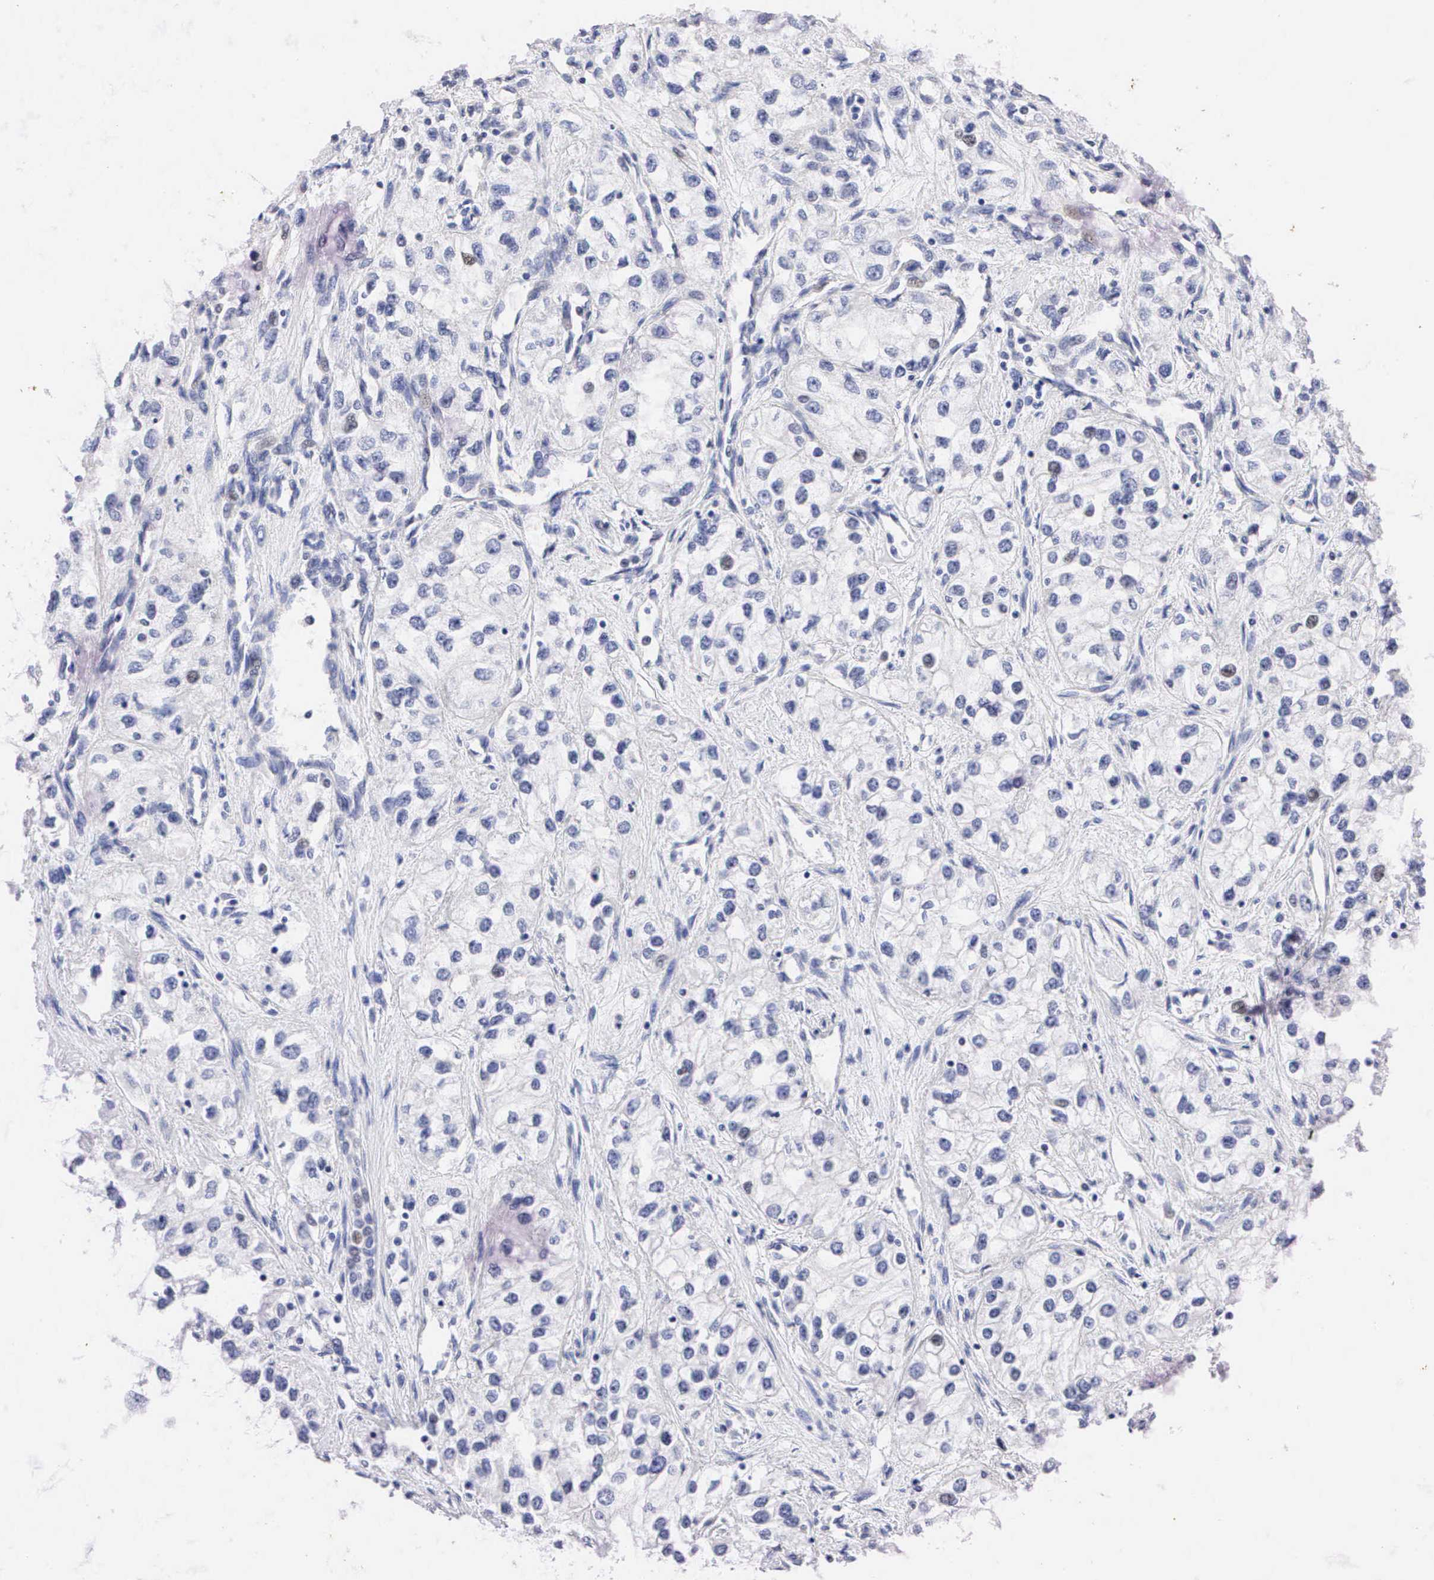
{"staining": {"intensity": "negative", "quantity": "none", "location": "none"}, "tissue": "renal cancer", "cell_type": "Tumor cells", "image_type": "cancer", "snomed": [{"axis": "morphology", "description": "Adenocarcinoma, NOS"}, {"axis": "topography", "description": "Kidney"}], "caption": "A micrograph of human renal cancer is negative for staining in tumor cells.", "gene": "PGR", "patient": {"sex": "male", "age": 57}}